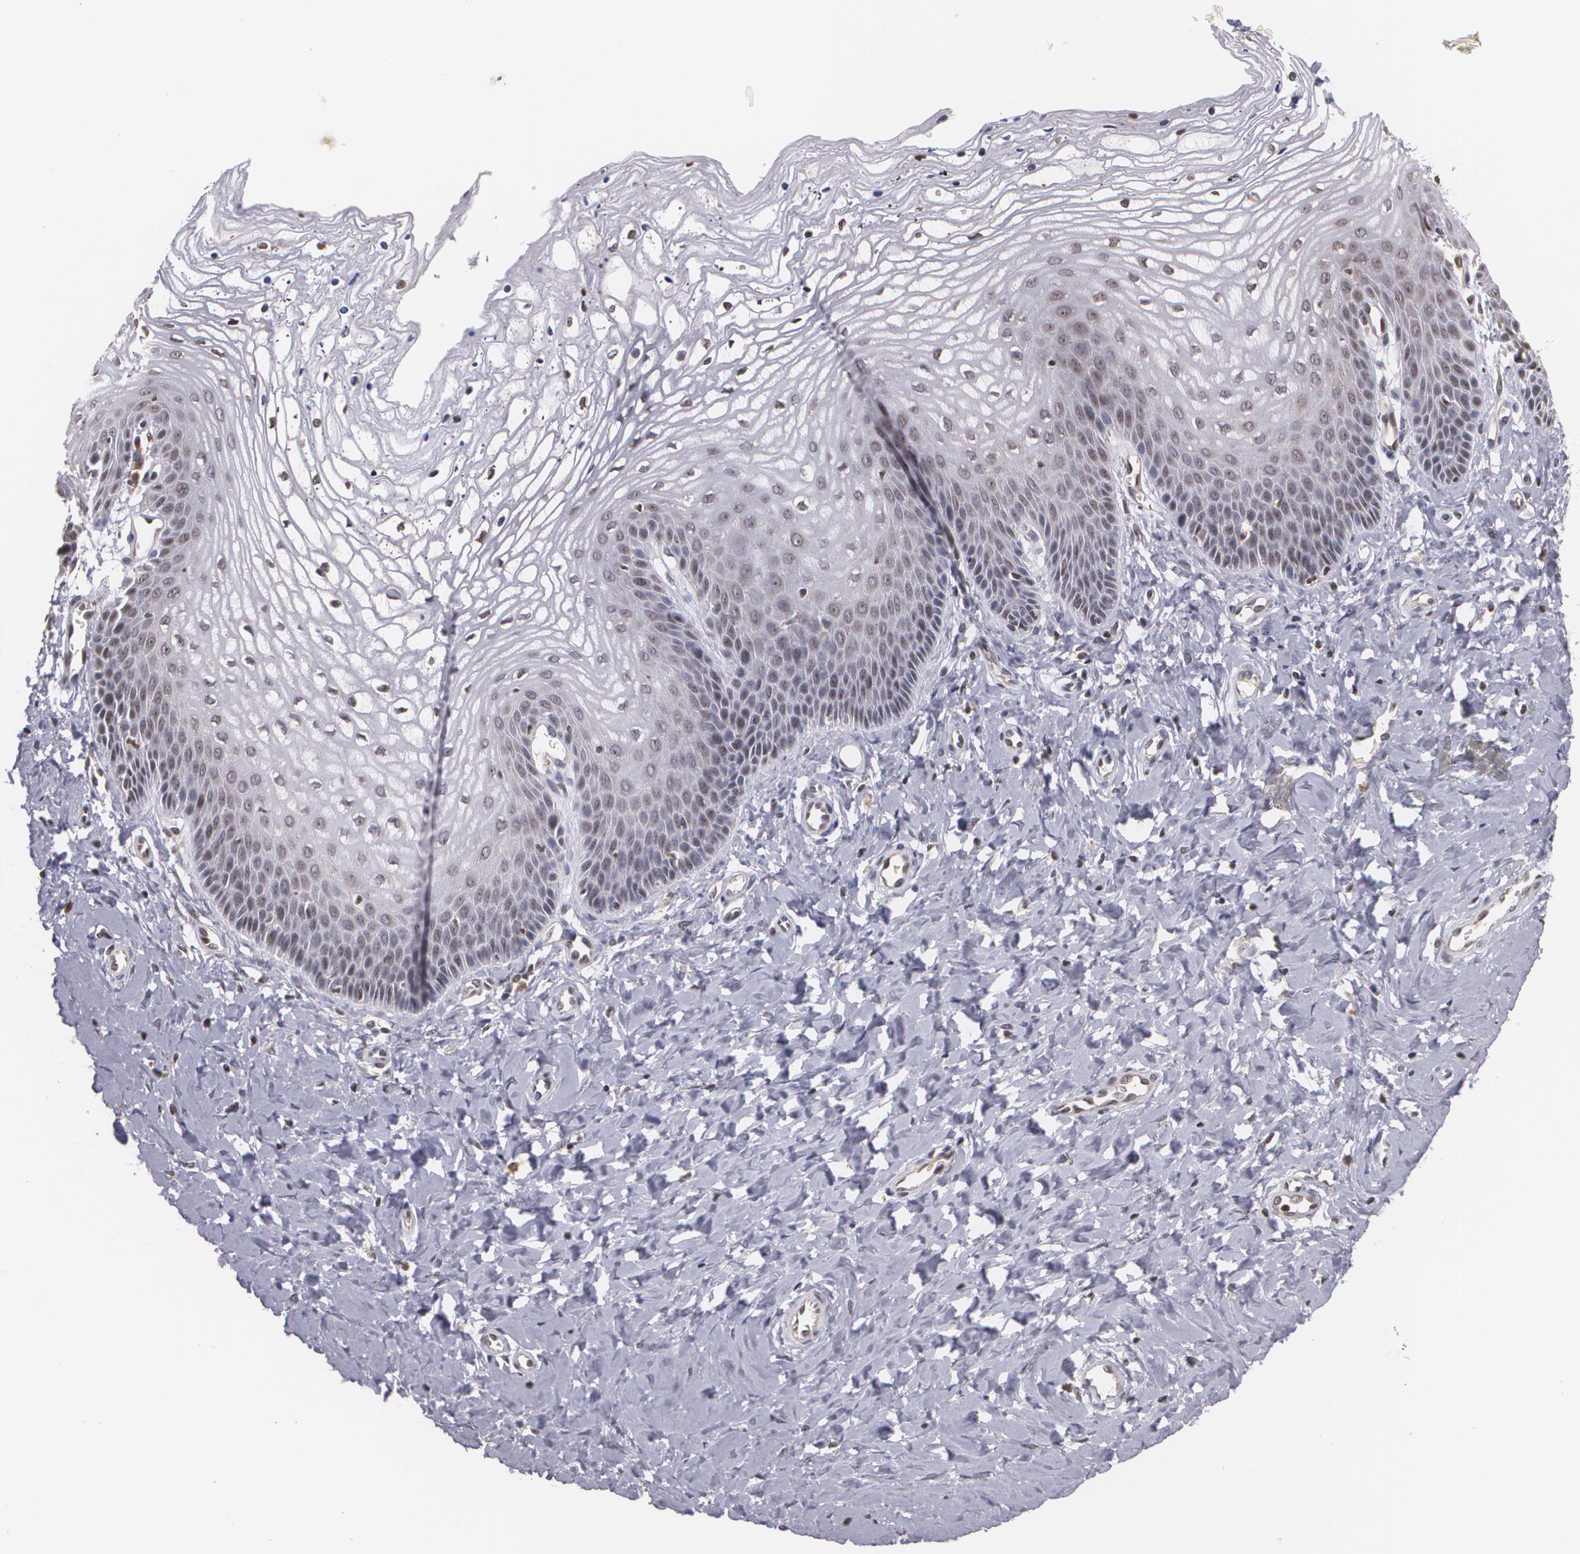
{"staining": {"intensity": "weak", "quantity": ">75%", "location": "nuclear"}, "tissue": "vagina", "cell_type": "Squamous epithelial cells", "image_type": "normal", "snomed": [{"axis": "morphology", "description": "Normal tissue, NOS"}, {"axis": "topography", "description": "Vagina"}], "caption": "IHC staining of normal vagina, which reveals low levels of weak nuclear staining in approximately >75% of squamous epithelial cells indicating weak nuclear protein positivity. The staining was performed using DAB (3,3'-diaminobenzidine) (brown) for protein detection and nuclei were counterstained in hematoxylin (blue).", "gene": "VAV3", "patient": {"sex": "female", "age": 68}}